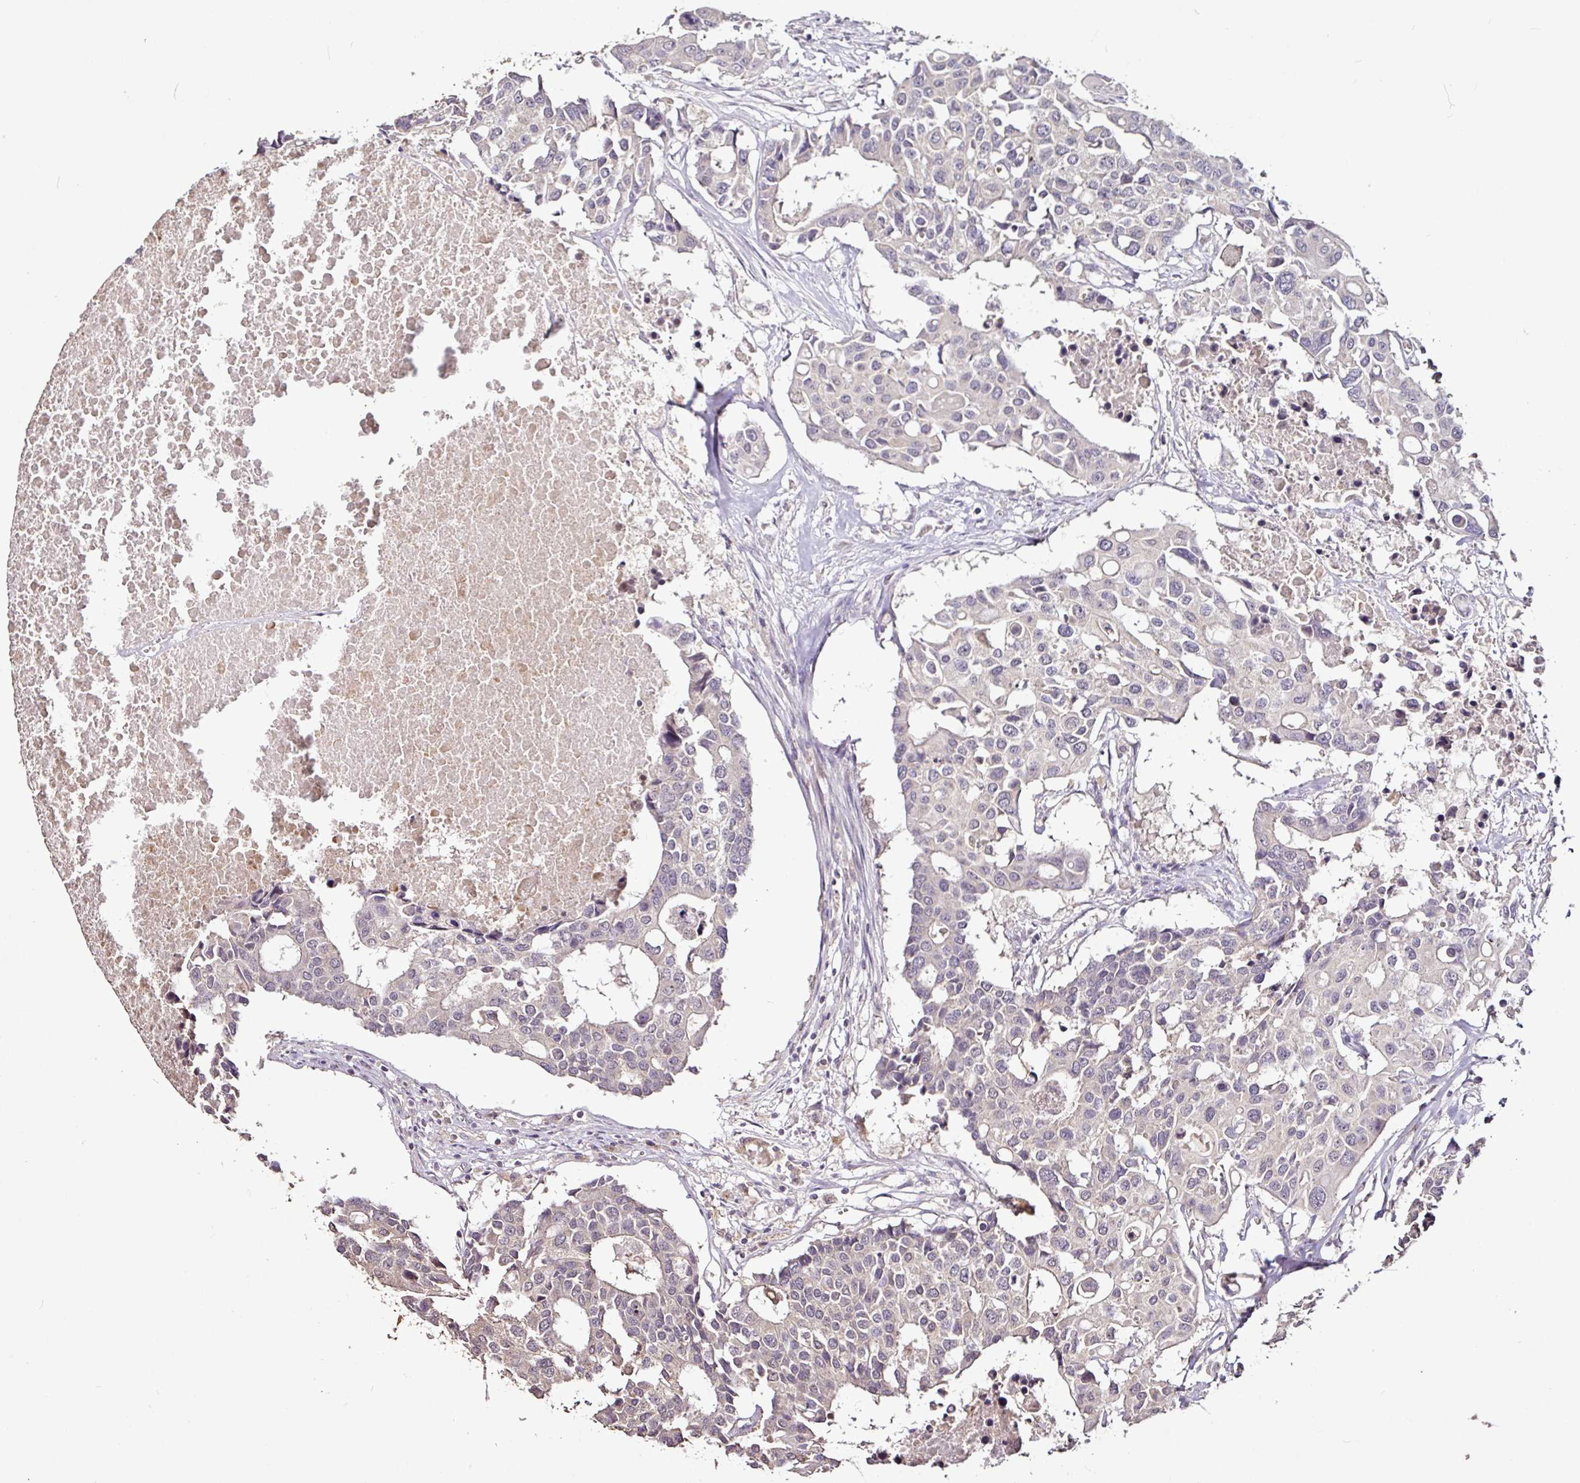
{"staining": {"intensity": "weak", "quantity": "<25%", "location": "cytoplasmic/membranous"}, "tissue": "colorectal cancer", "cell_type": "Tumor cells", "image_type": "cancer", "snomed": [{"axis": "morphology", "description": "Adenocarcinoma, NOS"}, {"axis": "topography", "description": "Colon"}], "caption": "Human adenocarcinoma (colorectal) stained for a protein using immunohistochemistry (IHC) demonstrates no positivity in tumor cells.", "gene": "RPL38", "patient": {"sex": "male", "age": 77}}